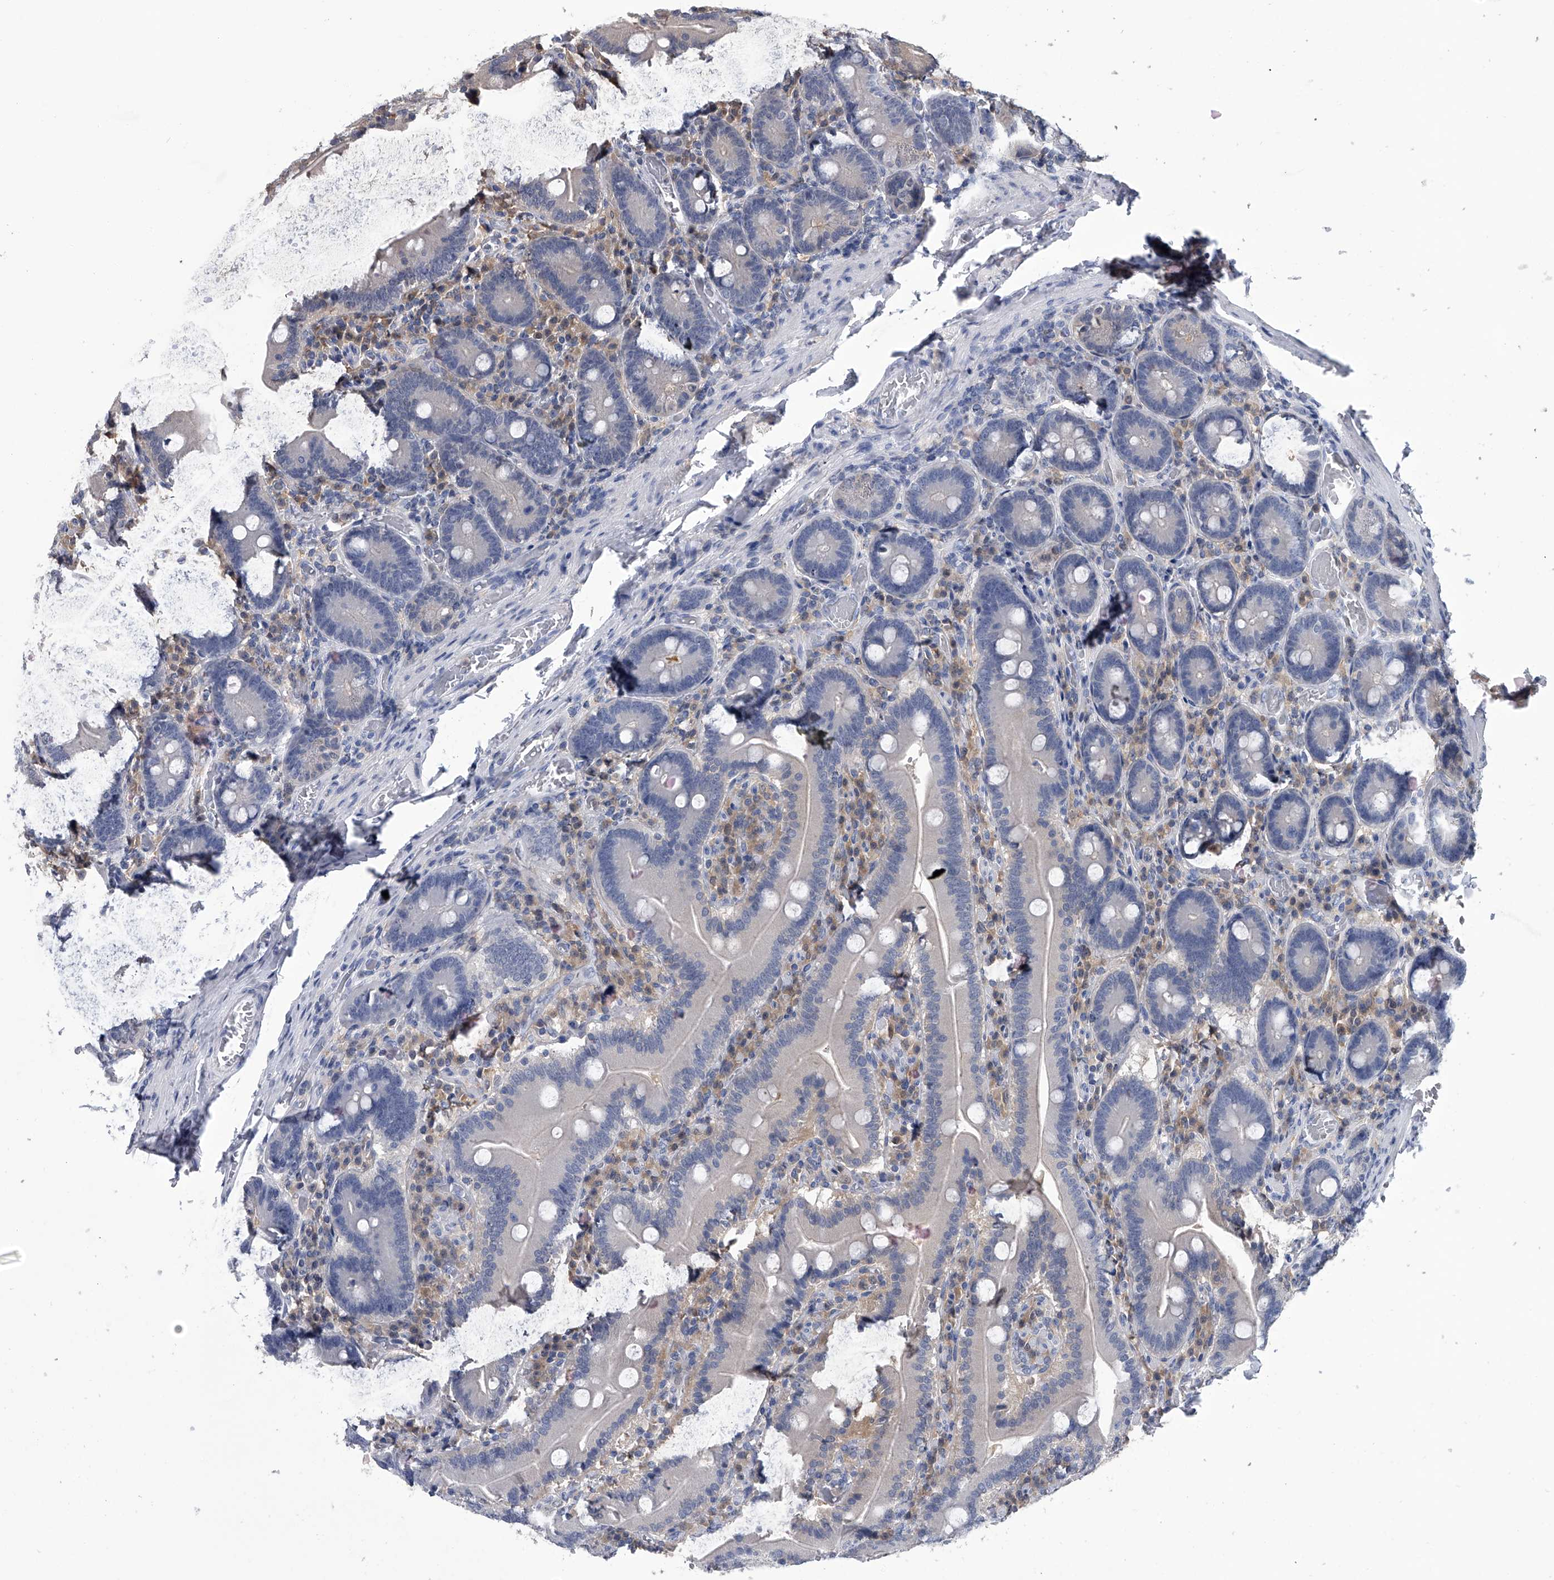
{"staining": {"intensity": "negative", "quantity": "none", "location": "none"}, "tissue": "duodenum", "cell_type": "Glandular cells", "image_type": "normal", "snomed": [{"axis": "morphology", "description": "Normal tissue, NOS"}, {"axis": "topography", "description": "Duodenum"}], "caption": "This is an immunohistochemistry photomicrograph of normal human duodenum. There is no positivity in glandular cells.", "gene": "PDXK", "patient": {"sex": "female", "age": 62}}